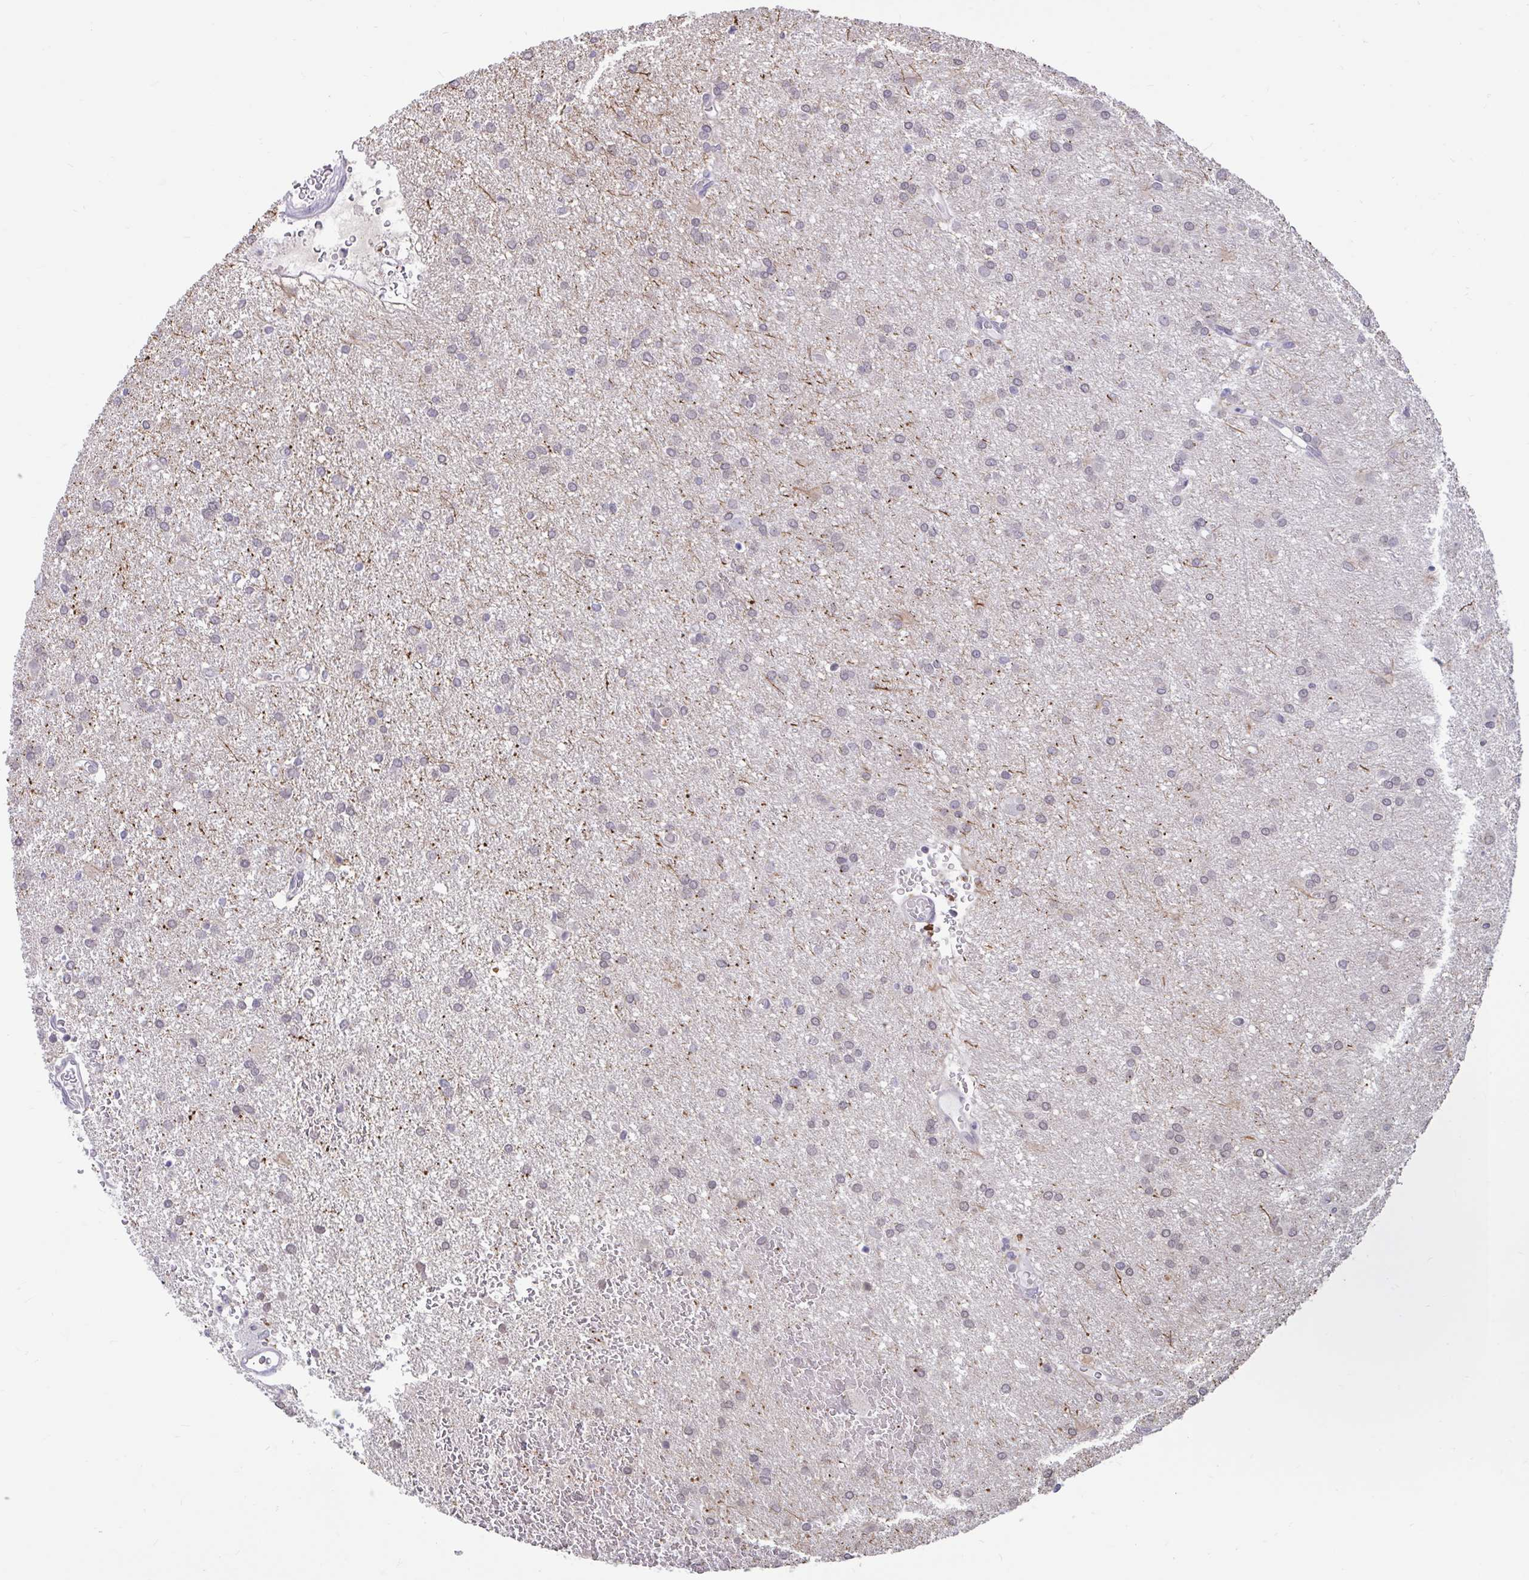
{"staining": {"intensity": "negative", "quantity": "none", "location": "none"}, "tissue": "glioma", "cell_type": "Tumor cells", "image_type": "cancer", "snomed": [{"axis": "morphology", "description": "Glioma, malignant, High grade"}, {"axis": "topography", "description": "Brain"}], "caption": "Immunohistochemistry image of human malignant high-grade glioma stained for a protein (brown), which reveals no positivity in tumor cells. (DAB IHC, high magnification).", "gene": "ARPP19", "patient": {"sex": "female", "age": 50}}